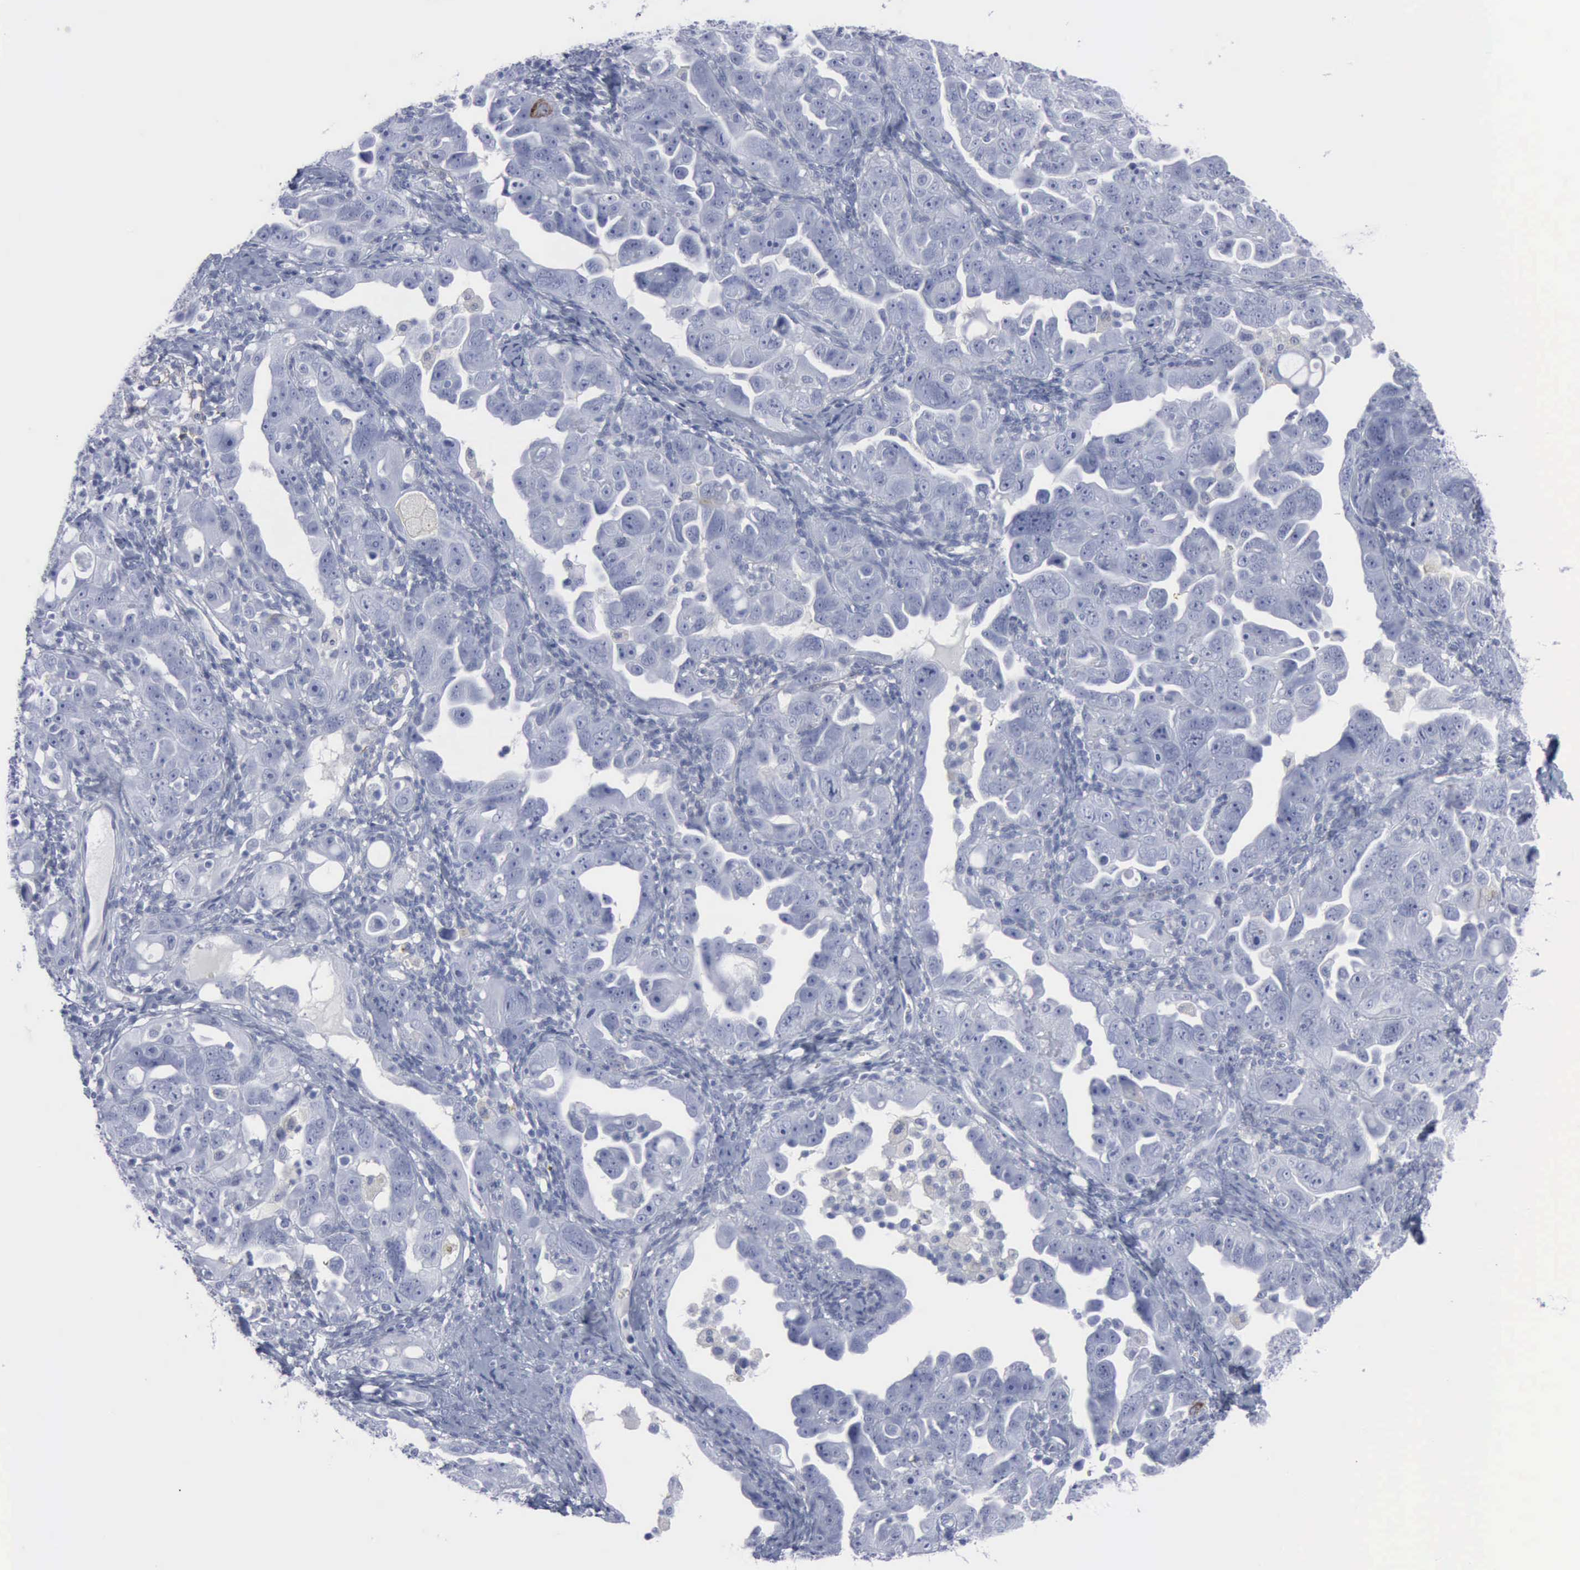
{"staining": {"intensity": "negative", "quantity": "none", "location": "none"}, "tissue": "ovarian cancer", "cell_type": "Tumor cells", "image_type": "cancer", "snomed": [{"axis": "morphology", "description": "Cystadenocarcinoma, serous, NOS"}, {"axis": "topography", "description": "Ovary"}], "caption": "Tumor cells show no significant protein expression in serous cystadenocarcinoma (ovarian). (Immunohistochemistry (ihc), brightfield microscopy, high magnification).", "gene": "VCAM1", "patient": {"sex": "female", "age": 66}}